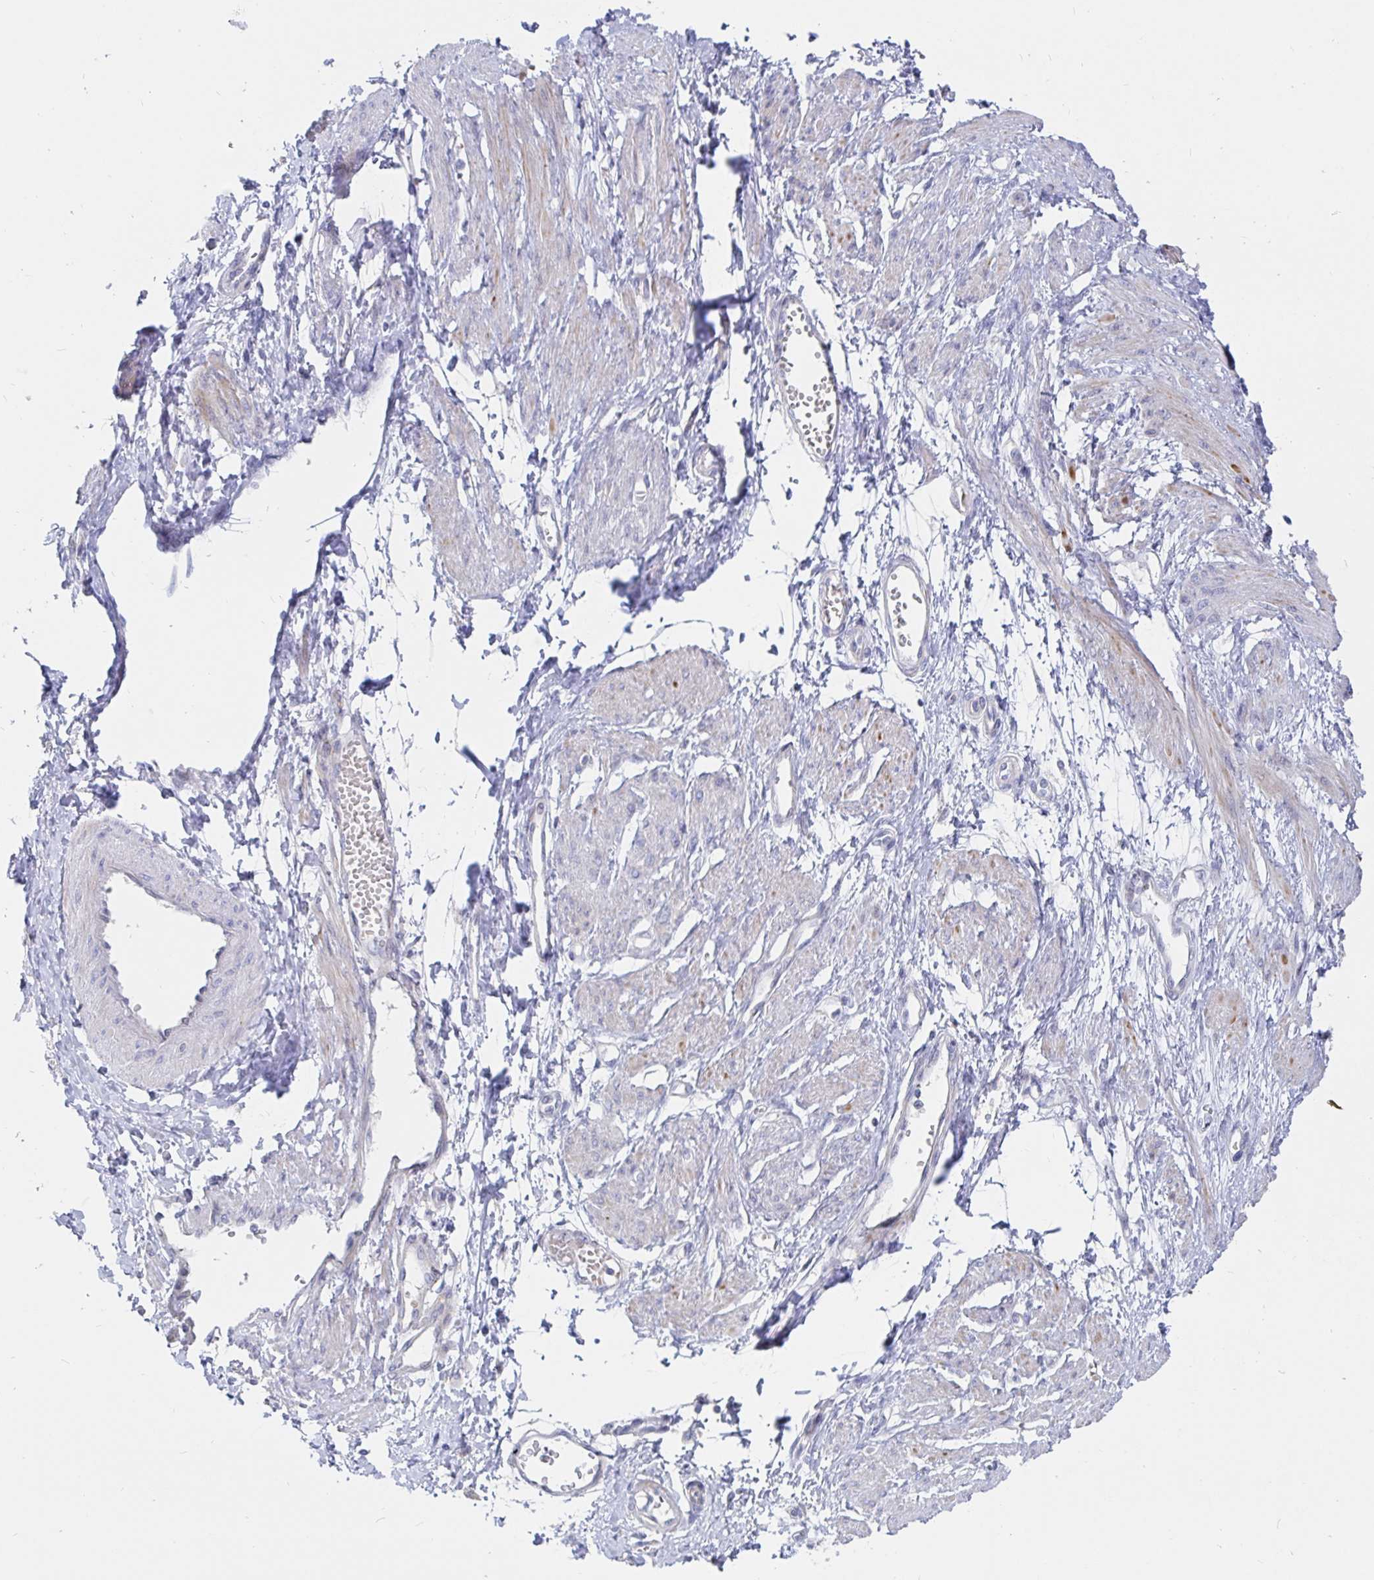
{"staining": {"intensity": "weak", "quantity": "25%-75%", "location": "cytoplasmic/membranous"}, "tissue": "smooth muscle", "cell_type": "Smooth muscle cells", "image_type": "normal", "snomed": [{"axis": "morphology", "description": "Normal tissue, NOS"}, {"axis": "topography", "description": "Smooth muscle"}, {"axis": "topography", "description": "Uterus"}], "caption": "Immunohistochemical staining of benign smooth muscle exhibits weak cytoplasmic/membranous protein staining in about 25%-75% of smooth muscle cells.", "gene": "KCTD19", "patient": {"sex": "female", "age": 39}}